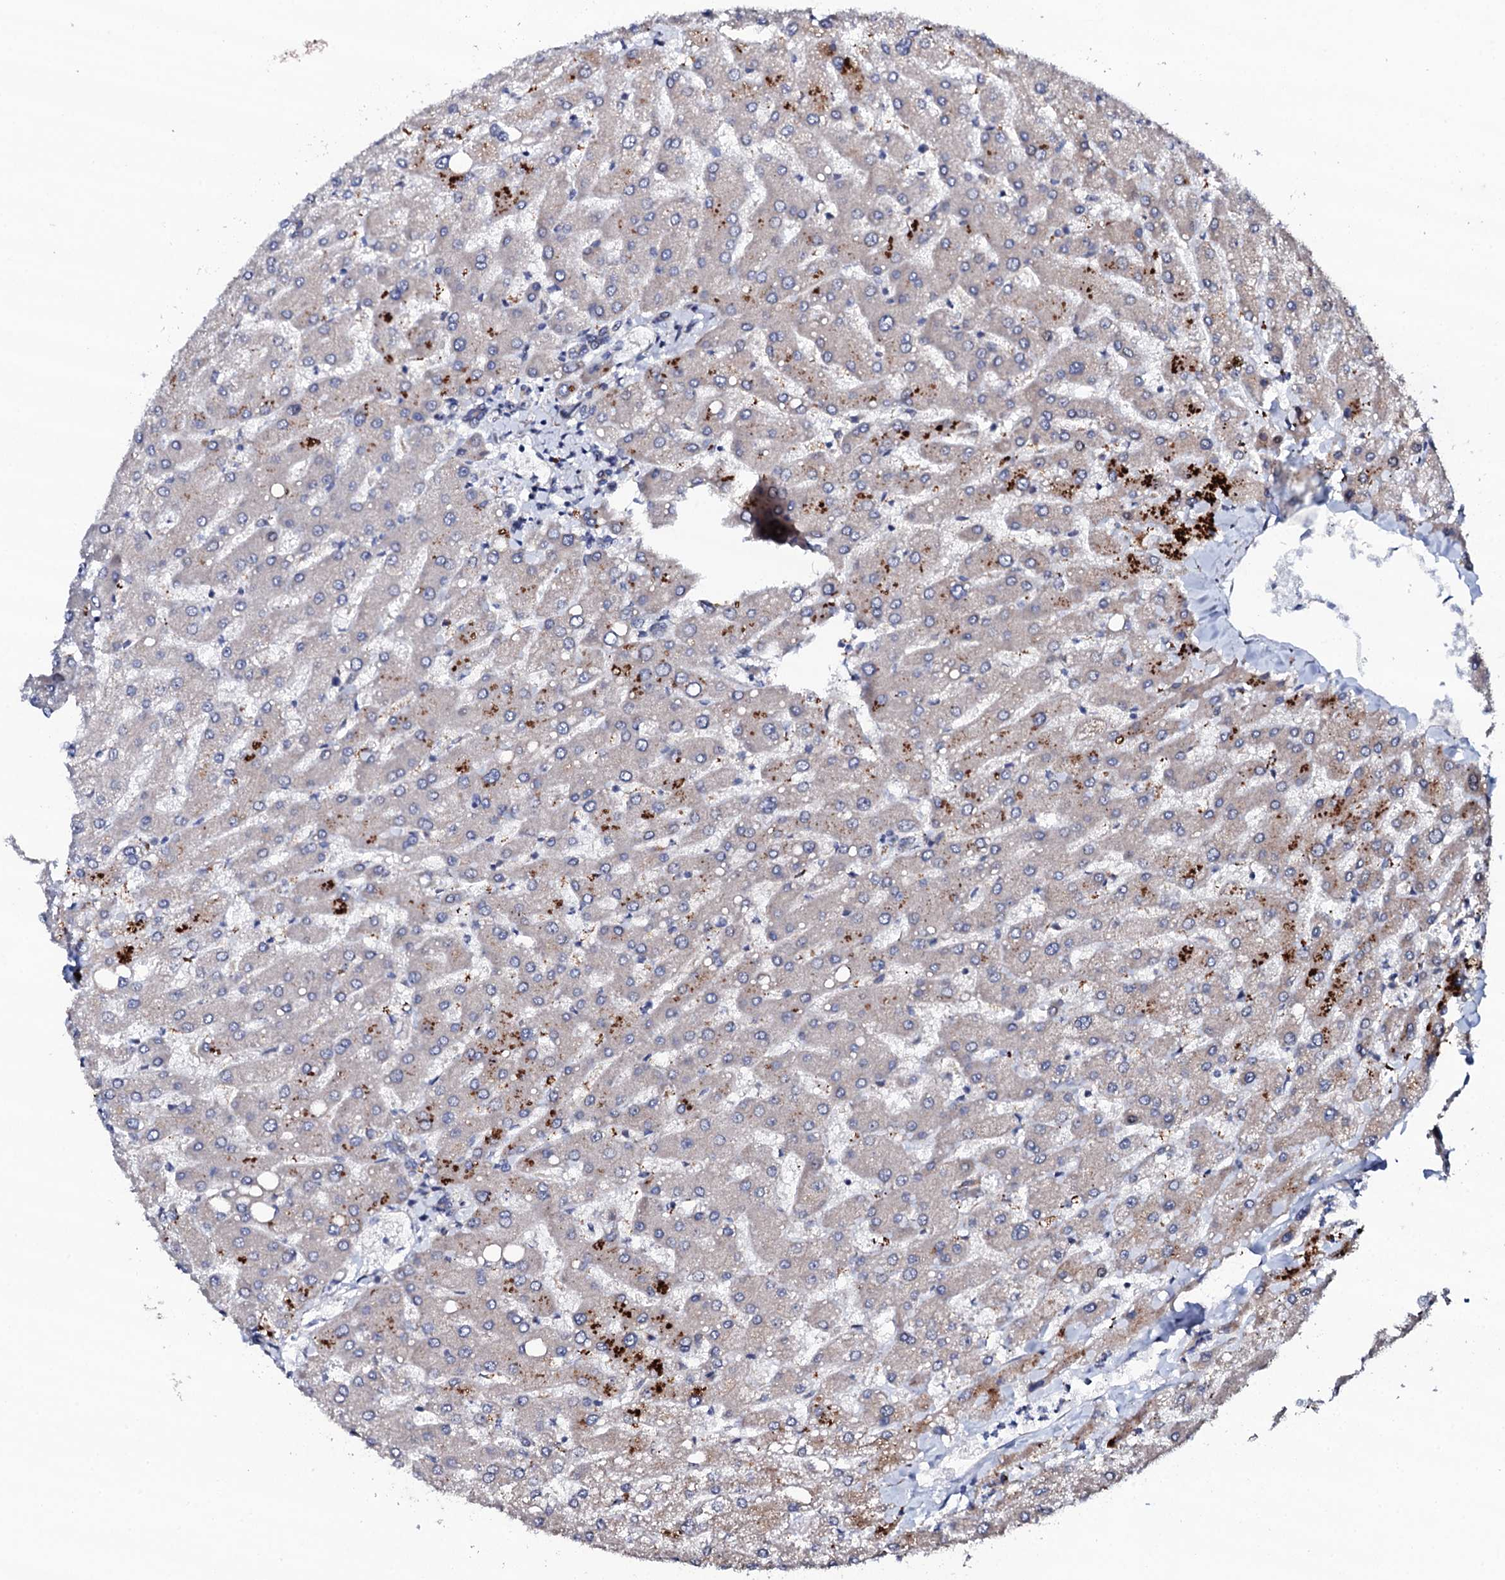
{"staining": {"intensity": "negative", "quantity": "none", "location": "none"}, "tissue": "liver", "cell_type": "Cholangiocytes", "image_type": "normal", "snomed": [{"axis": "morphology", "description": "Normal tissue, NOS"}, {"axis": "topography", "description": "Liver"}], "caption": "Immunohistochemistry photomicrograph of normal liver: liver stained with DAB (3,3'-diaminobenzidine) reveals no significant protein staining in cholangiocytes.", "gene": "CIAO2A", "patient": {"sex": "male", "age": 55}}